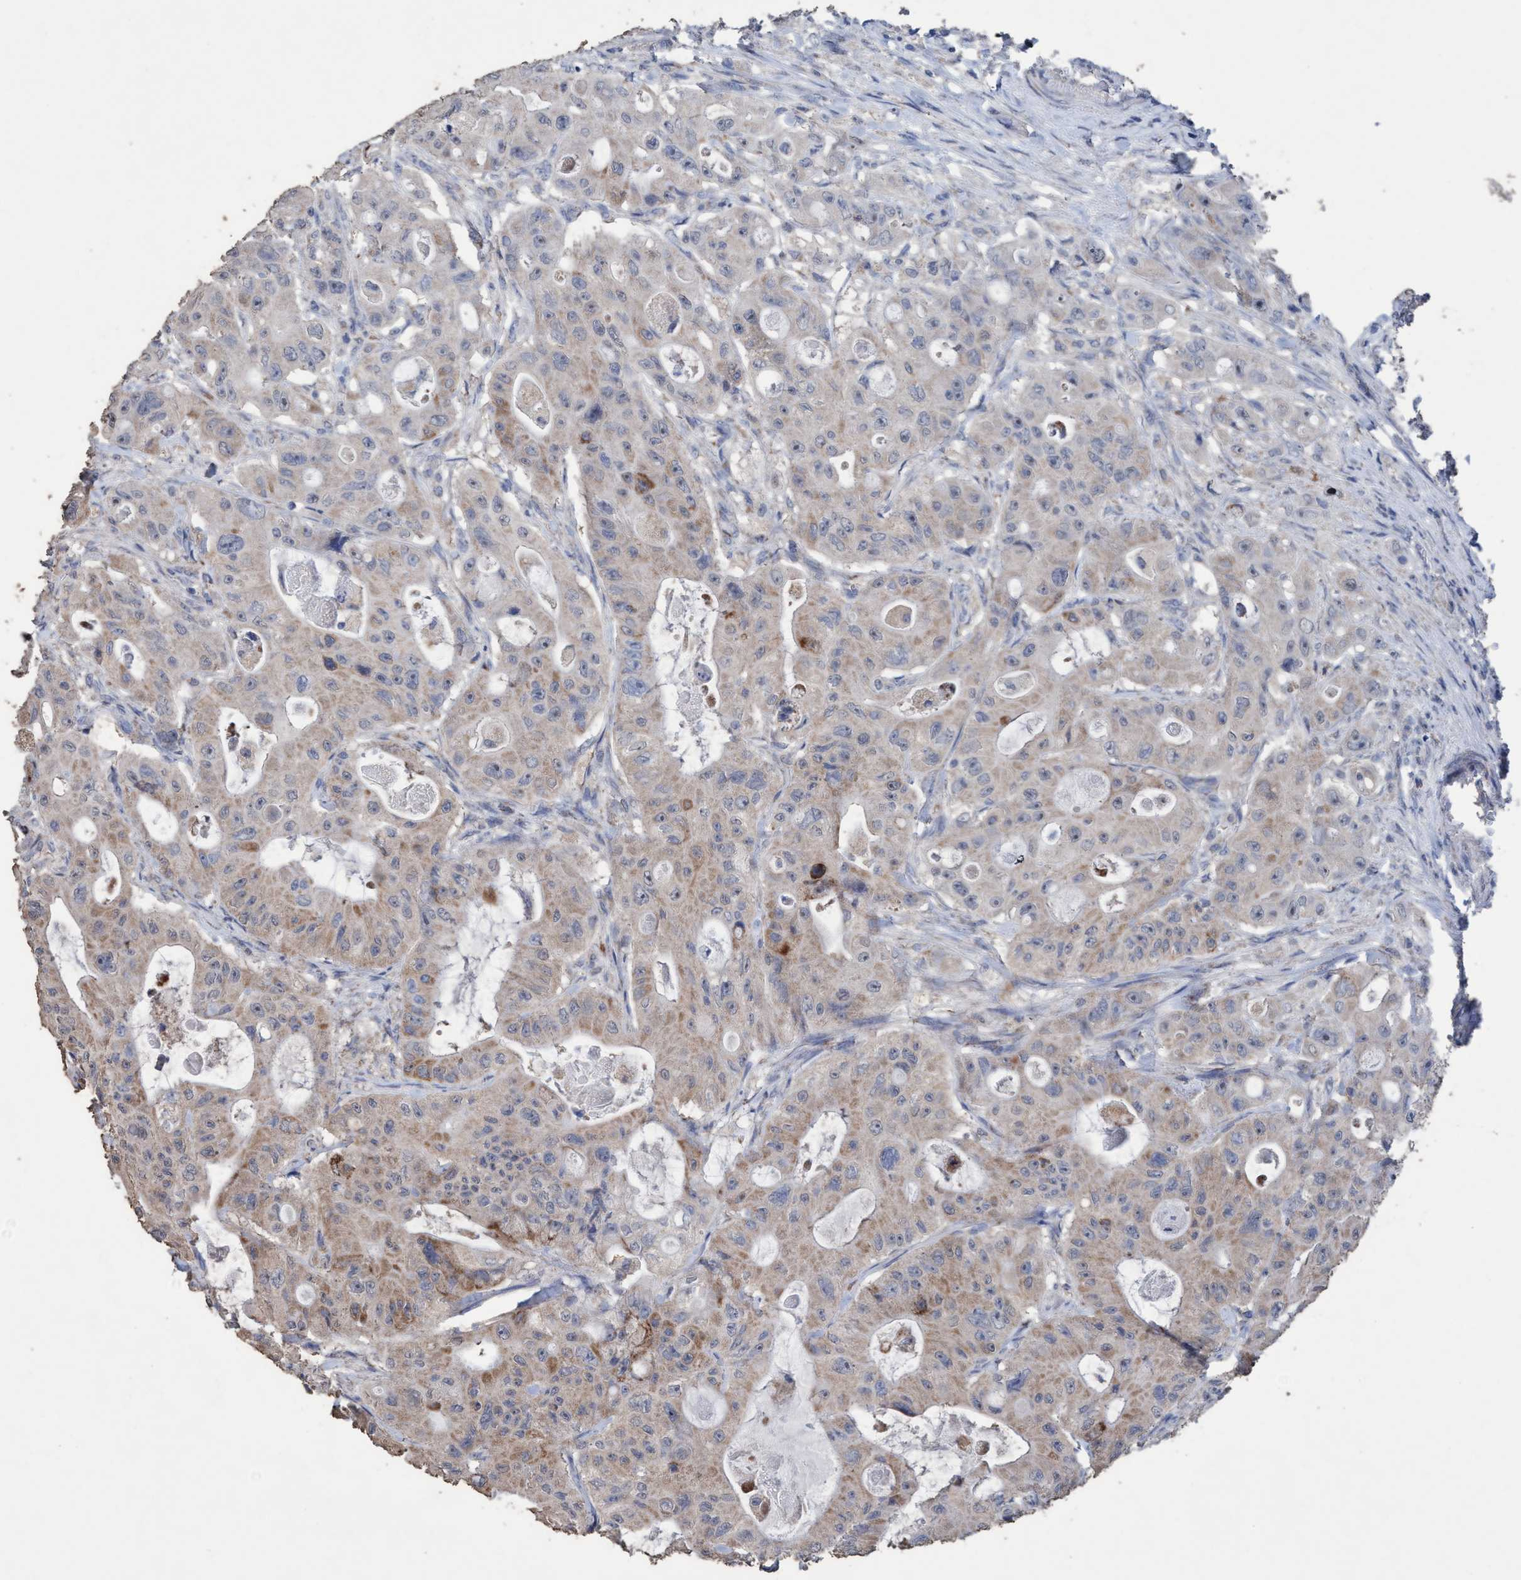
{"staining": {"intensity": "weak", "quantity": ">75%", "location": "cytoplasmic/membranous"}, "tissue": "colorectal cancer", "cell_type": "Tumor cells", "image_type": "cancer", "snomed": [{"axis": "morphology", "description": "Adenocarcinoma, NOS"}, {"axis": "topography", "description": "Colon"}], "caption": "Protein analysis of colorectal cancer tissue demonstrates weak cytoplasmic/membranous expression in approximately >75% of tumor cells. The staining is performed using DAB brown chromogen to label protein expression. The nuclei are counter-stained blue using hematoxylin.", "gene": "RSAD1", "patient": {"sex": "female", "age": 46}}